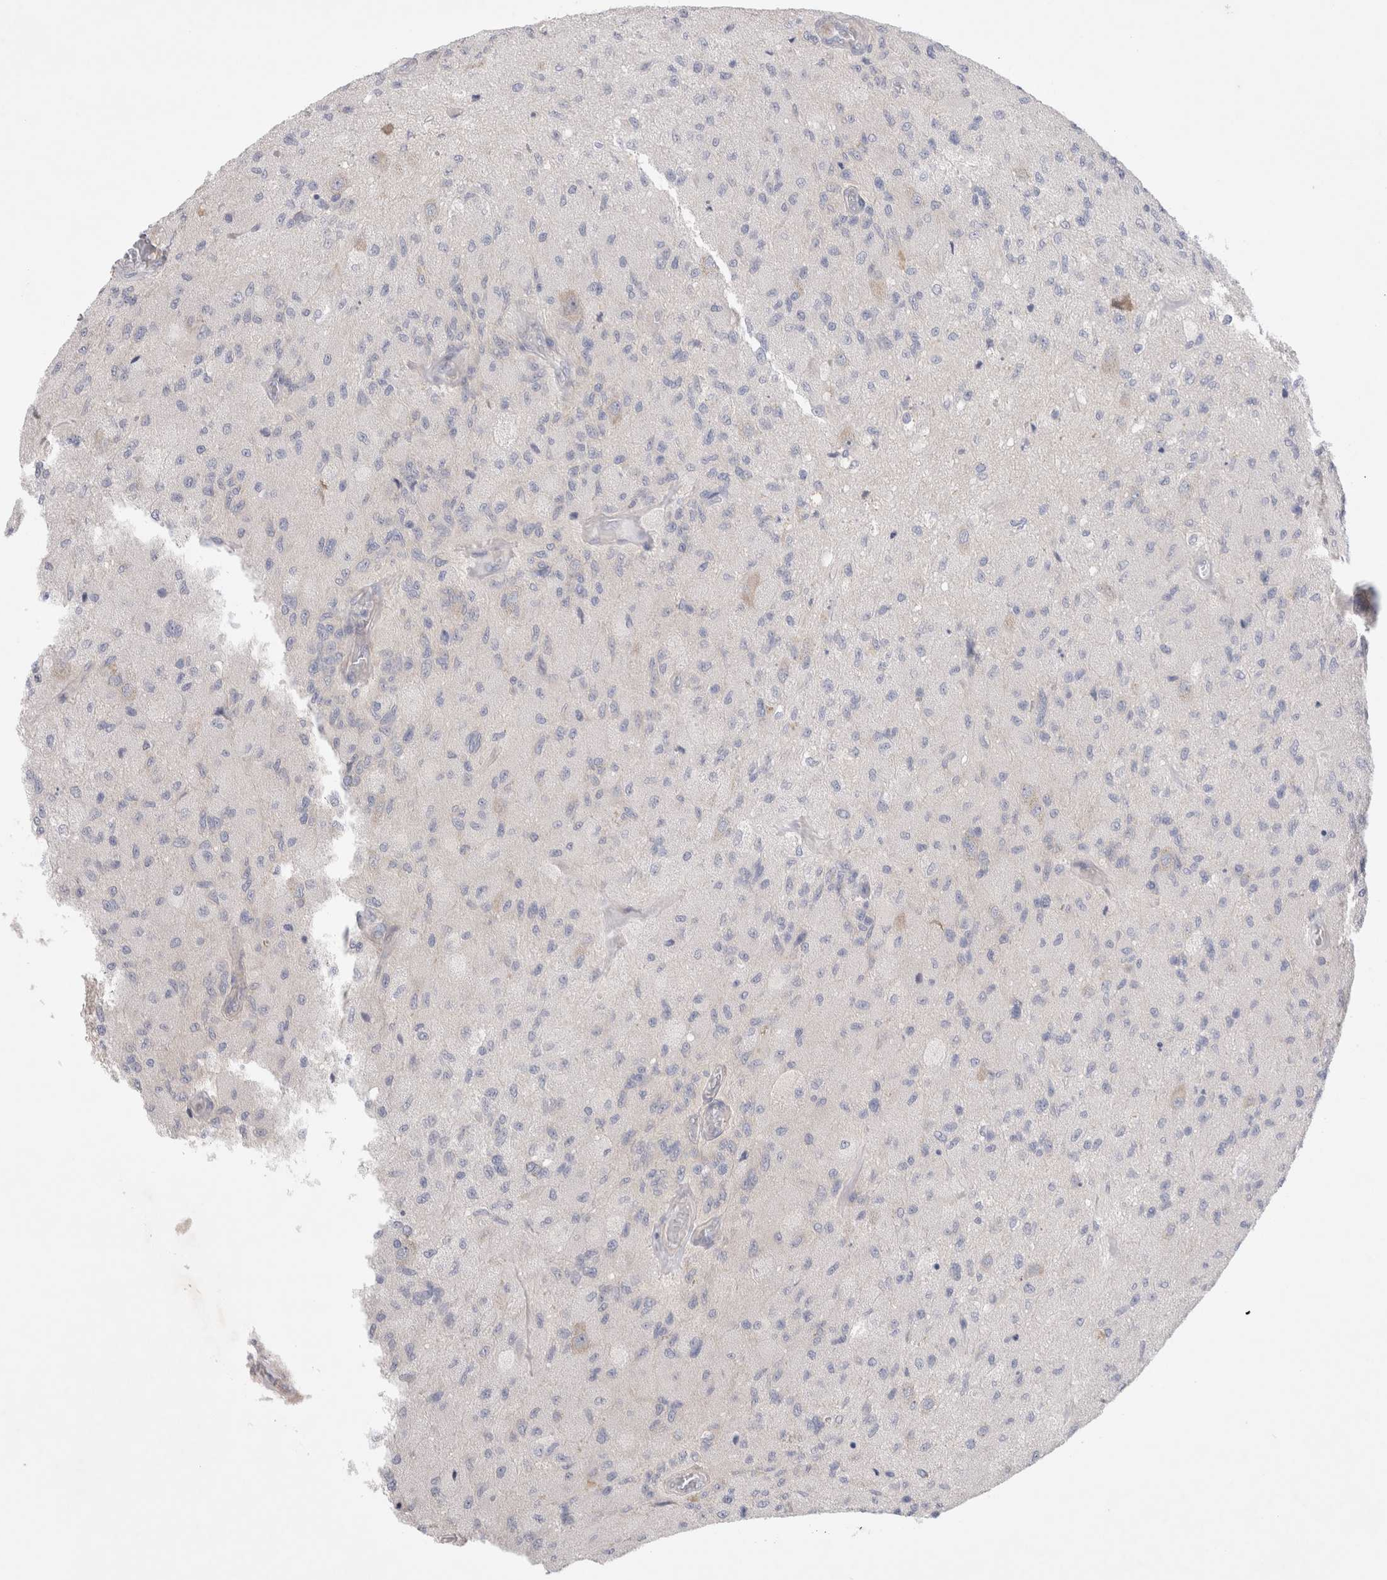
{"staining": {"intensity": "negative", "quantity": "none", "location": "none"}, "tissue": "glioma", "cell_type": "Tumor cells", "image_type": "cancer", "snomed": [{"axis": "morphology", "description": "Normal tissue, NOS"}, {"axis": "morphology", "description": "Glioma, malignant, High grade"}, {"axis": "topography", "description": "Cerebral cortex"}], "caption": "The histopathology image demonstrates no significant positivity in tumor cells of glioma.", "gene": "RBM12B", "patient": {"sex": "male", "age": 77}}